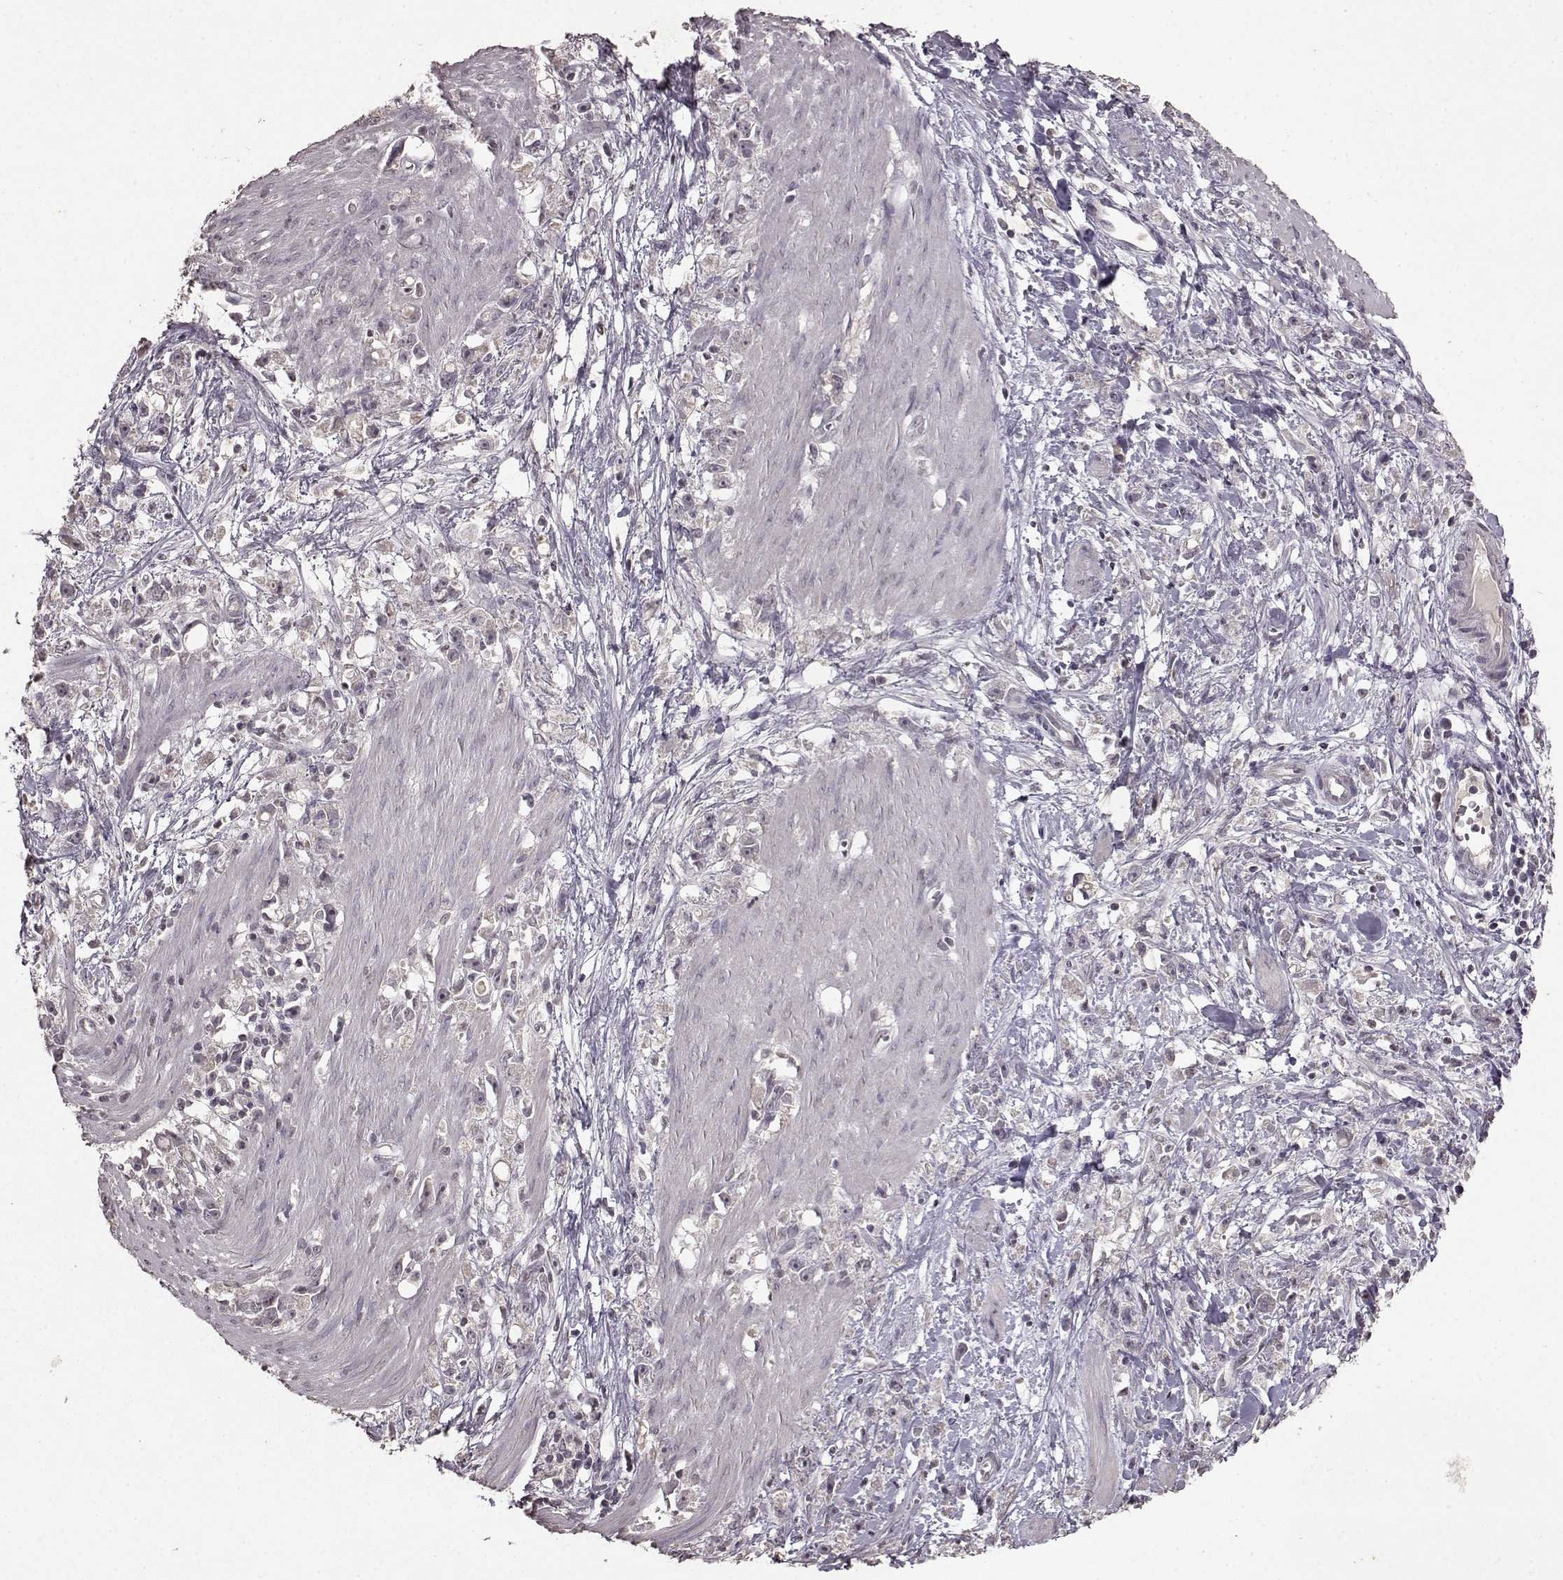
{"staining": {"intensity": "negative", "quantity": "none", "location": "none"}, "tissue": "stomach cancer", "cell_type": "Tumor cells", "image_type": "cancer", "snomed": [{"axis": "morphology", "description": "Adenocarcinoma, NOS"}, {"axis": "topography", "description": "Stomach"}], "caption": "Immunohistochemistry image of adenocarcinoma (stomach) stained for a protein (brown), which exhibits no expression in tumor cells.", "gene": "LHB", "patient": {"sex": "female", "age": 59}}